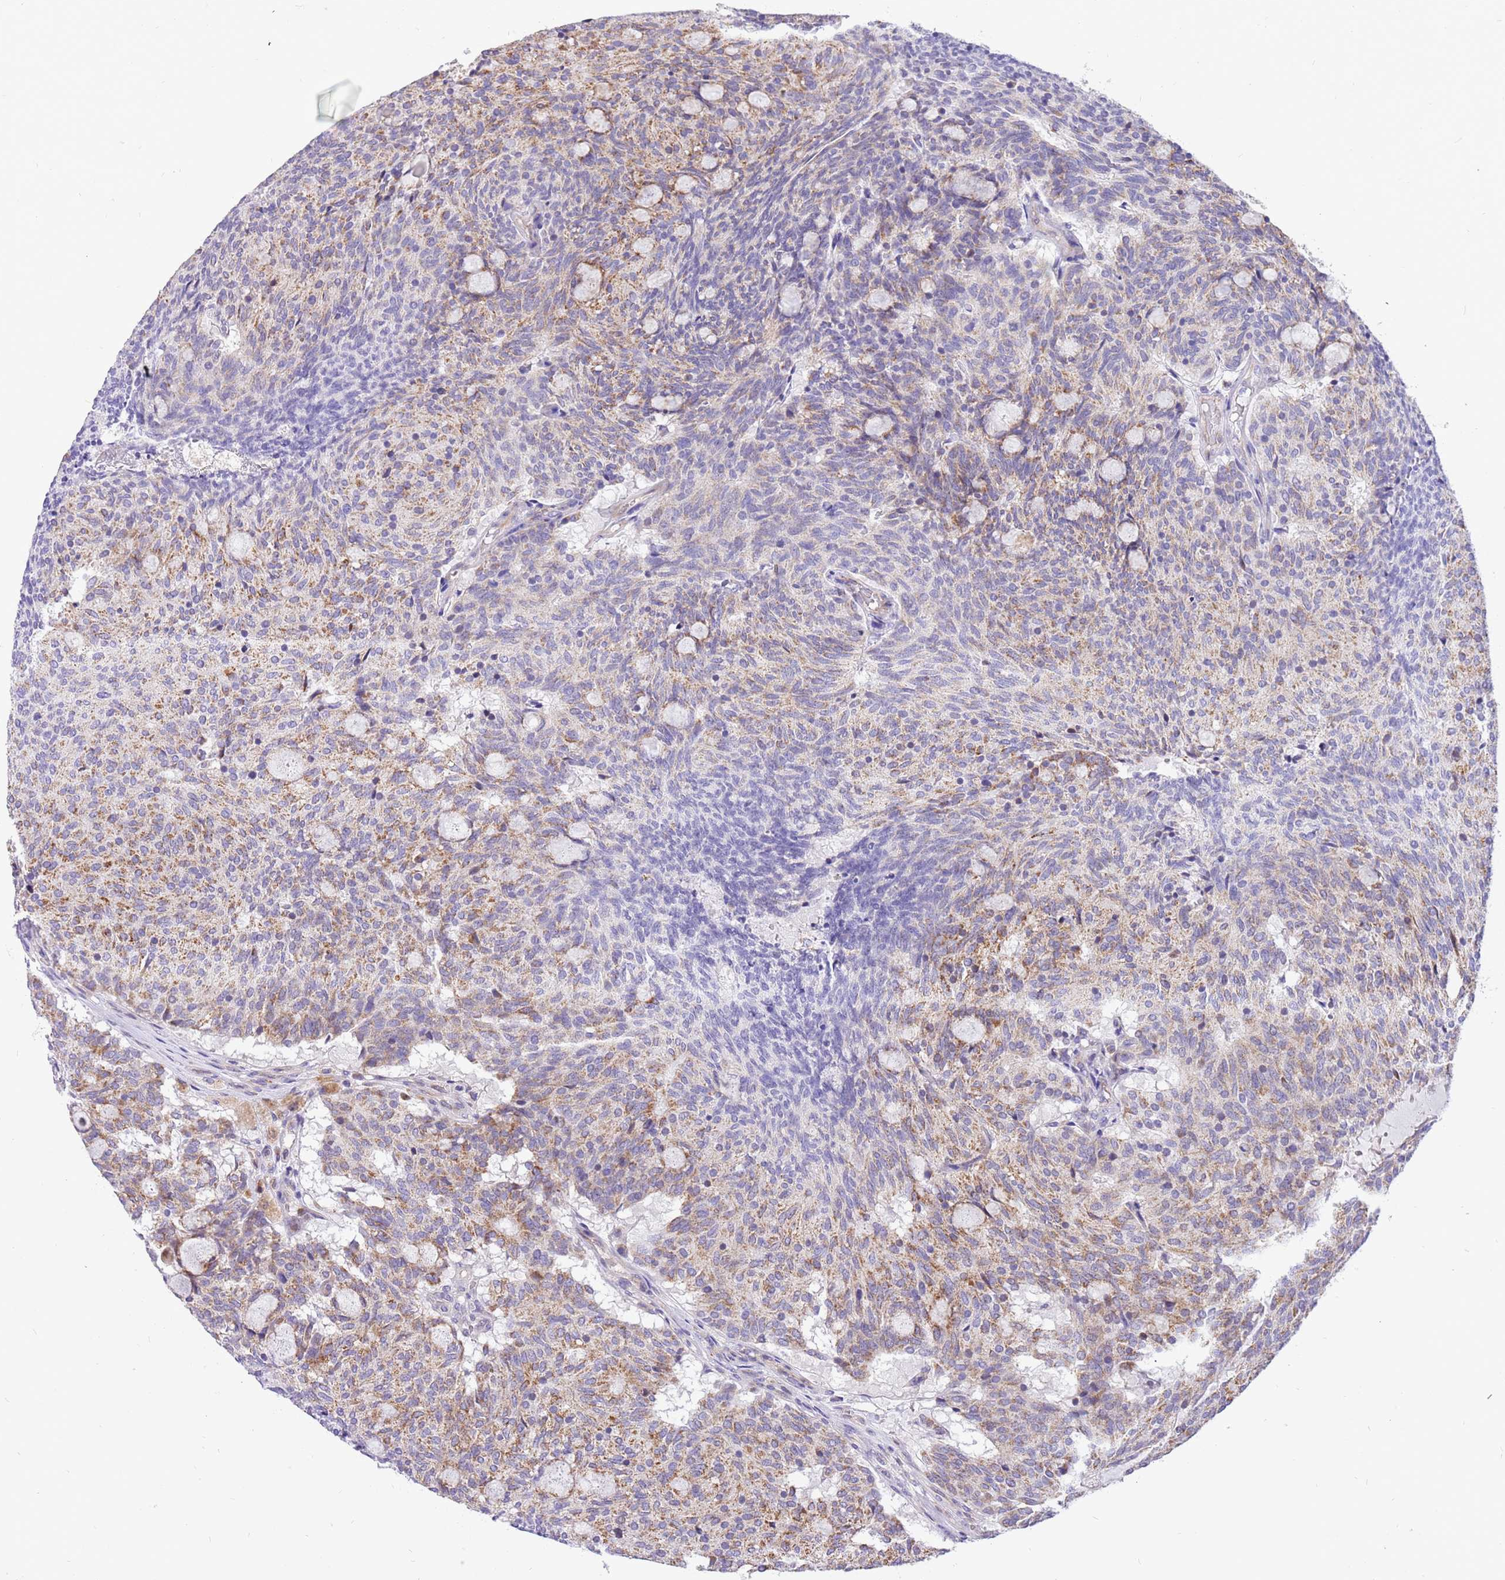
{"staining": {"intensity": "weak", "quantity": "25%-75%", "location": "cytoplasmic/membranous"}, "tissue": "carcinoid", "cell_type": "Tumor cells", "image_type": "cancer", "snomed": [{"axis": "morphology", "description": "Carcinoid, malignant, NOS"}, {"axis": "topography", "description": "Pancreas"}], "caption": "Protein expression analysis of malignant carcinoid demonstrates weak cytoplasmic/membranous positivity in approximately 25%-75% of tumor cells.", "gene": "COX17", "patient": {"sex": "female", "age": 54}}